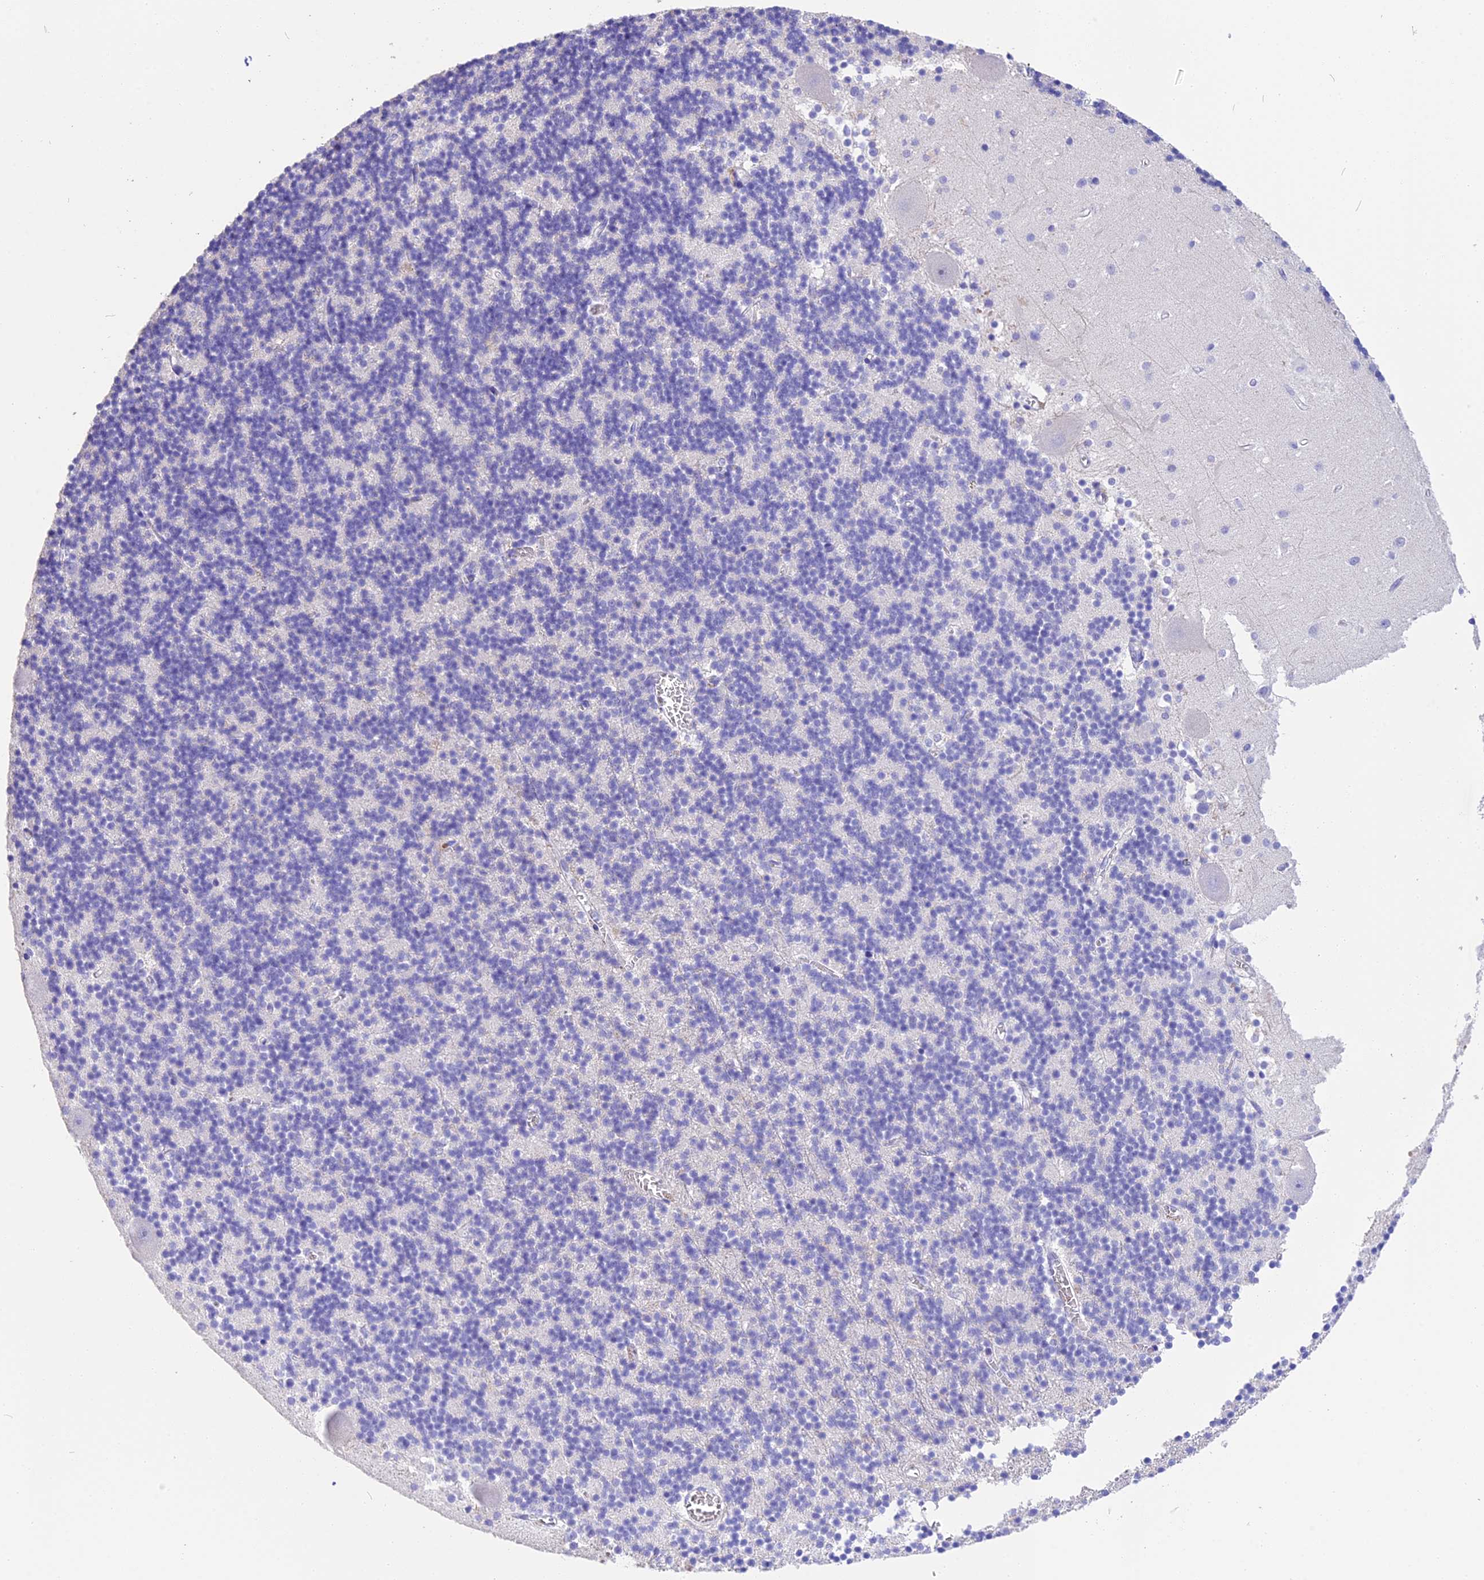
{"staining": {"intensity": "negative", "quantity": "none", "location": "none"}, "tissue": "cerebellum", "cell_type": "Cells in granular layer", "image_type": "normal", "snomed": [{"axis": "morphology", "description": "Normal tissue, NOS"}, {"axis": "topography", "description": "Cerebellum"}], "caption": "Immunohistochemistry of normal human cerebellum reveals no expression in cells in granular layer. (DAB IHC with hematoxylin counter stain).", "gene": "TNNC2", "patient": {"sex": "male", "age": 54}}